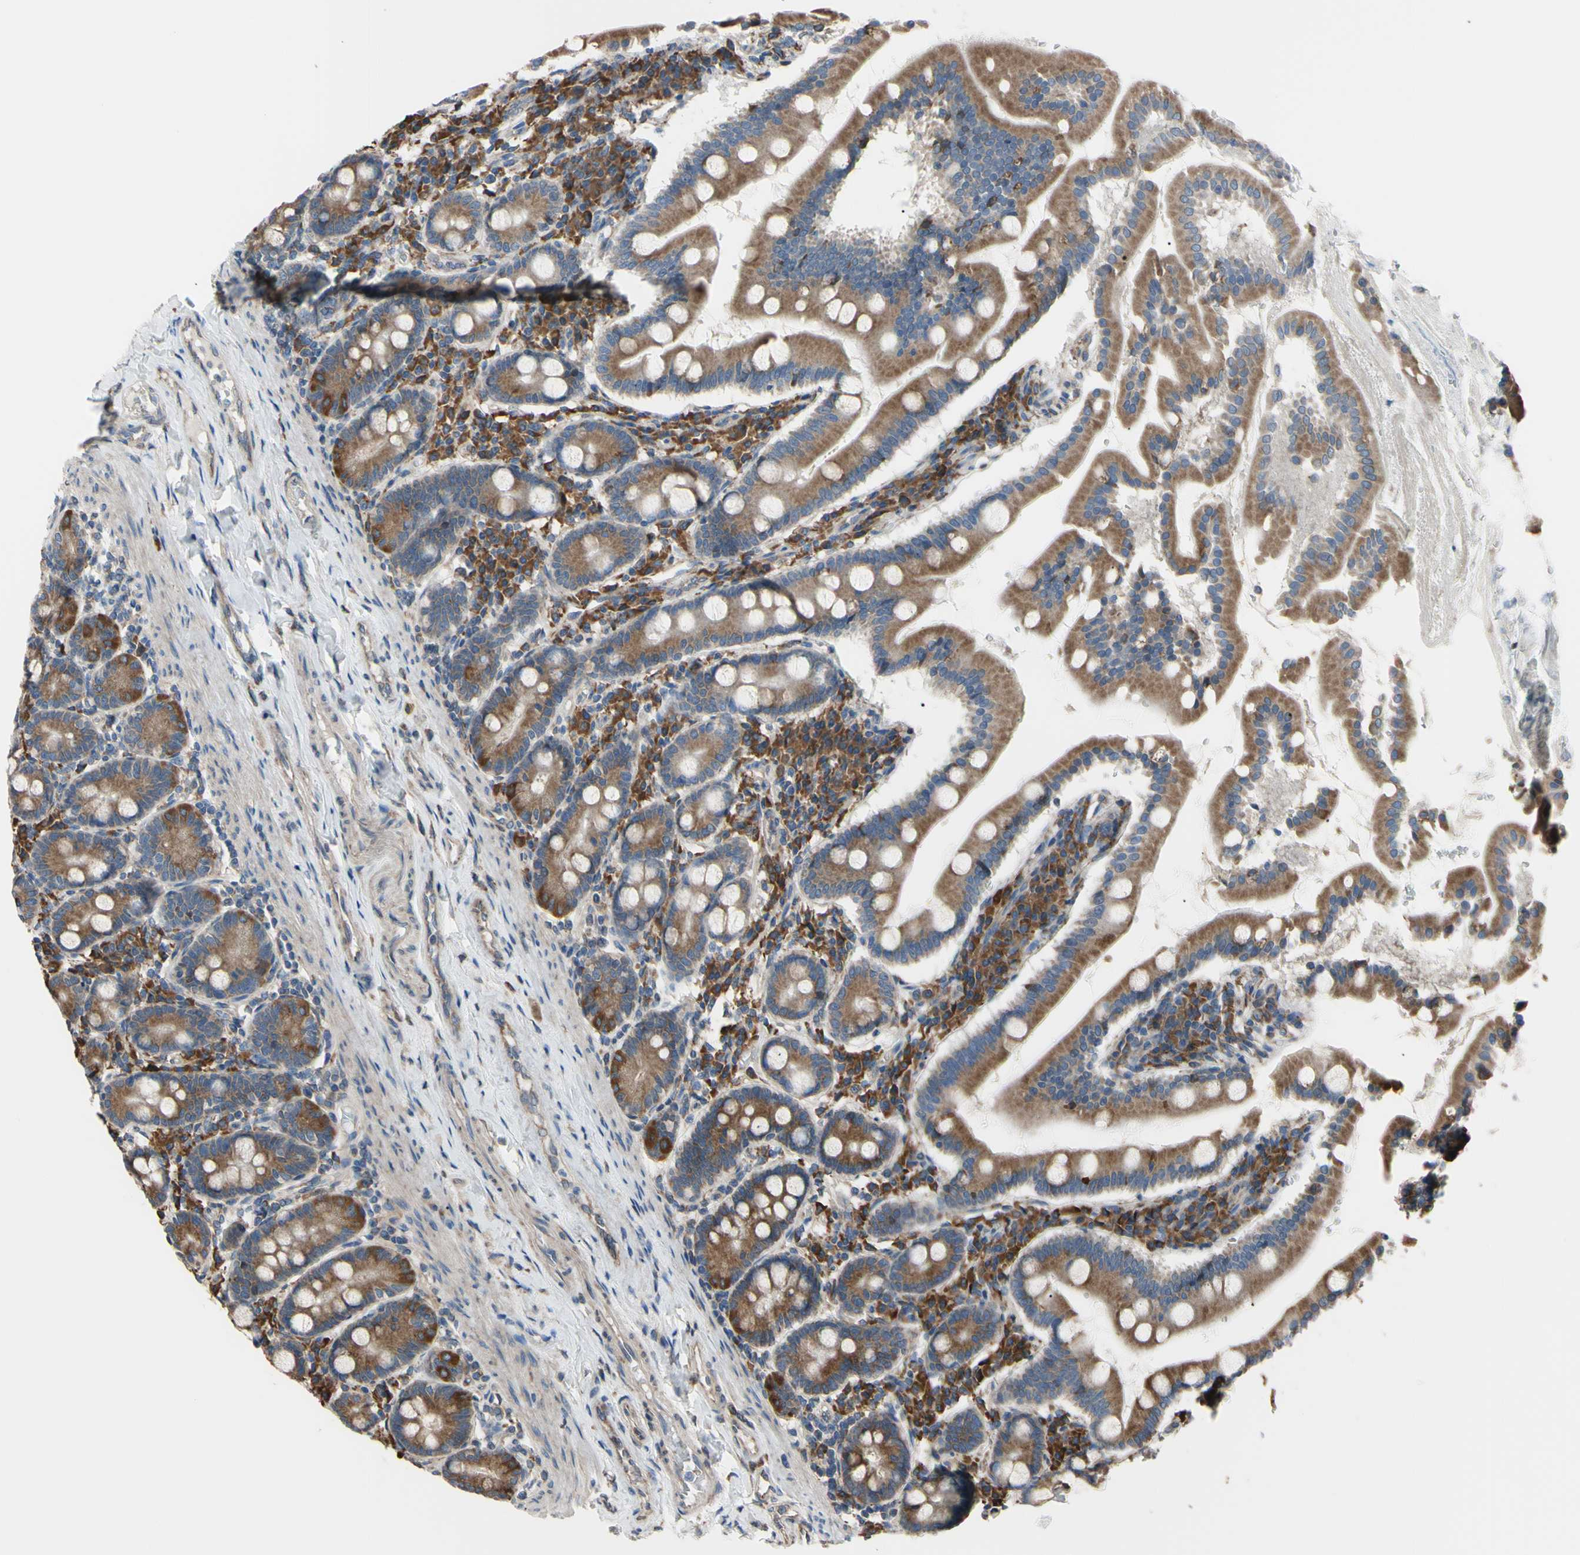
{"staining": {"intensity": "strong", "quantity": ">75%", "location": "cytoplasmic/membranous"}, "tissue": "duodenum", "cell_type": "Glandular cells", "image_type": "normal", "snomed": [{"axis": "morphology", "description": "Normal tissue, NOS"}, {"axis": "topography", "description": "Duodenum"}], "caption": "Immunohistochemical staining of normal human duodenum reveals >75% levels of strong cytoplasmic/membranous protein staining in approximately >75% of glandular cells.", "gene": "BMF", "patient": {"sex": "male", "age": 50}}